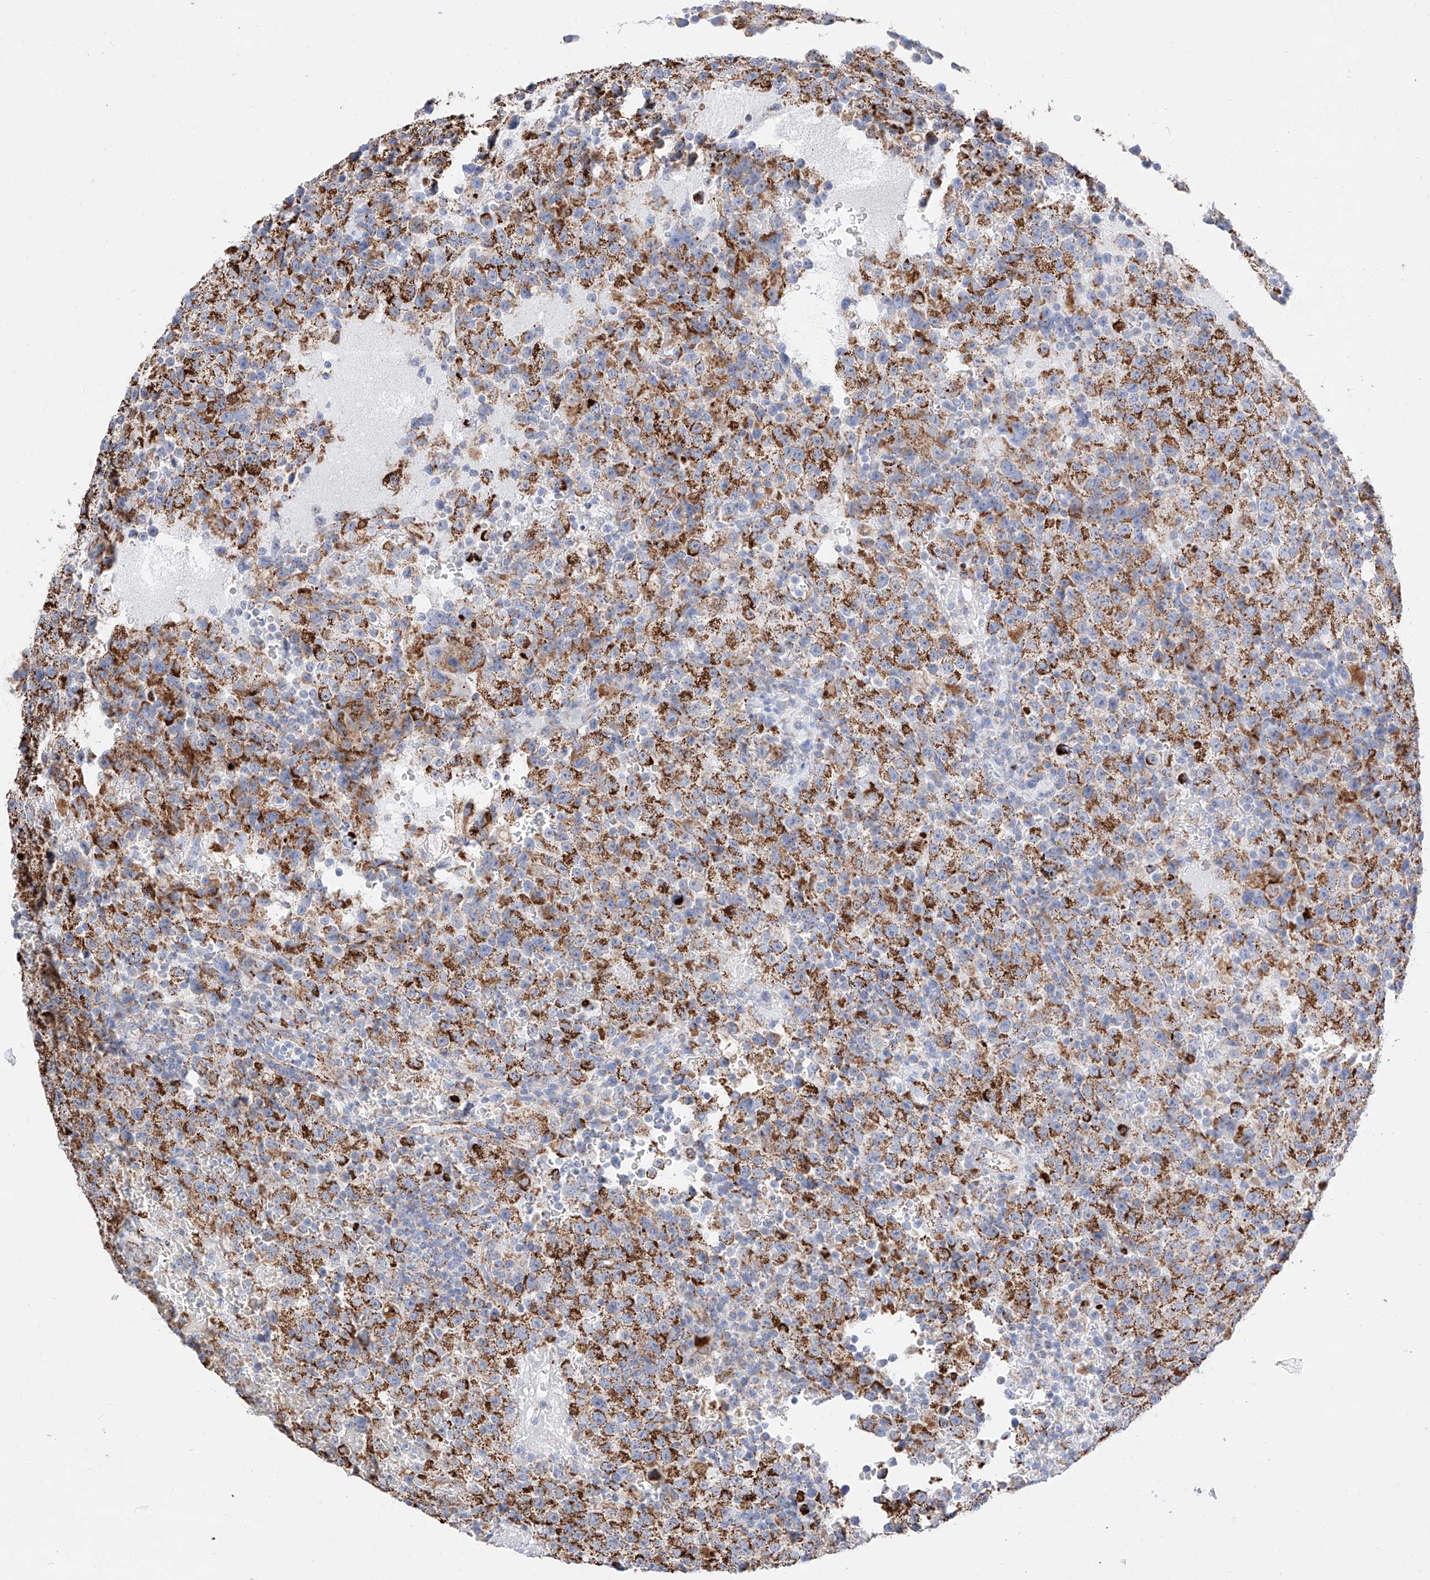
{"staining": {"intensity": "moderate", "quantity": ">75%", "location": "cytoplasmic/membranous"}, "tissue": "testis cancer", "cell_type": "Tumor cells", "image_type": "cancer", "snomed": [{"axis": "morphology", "description": "Seminoma, NOS"}, {"axis": "topography", "description": "Testis"}], "caption": "Protein analysis of testis cancer tissue exhibits moderate cytoplasmic/membranous positivity in approximately >75% of tumor cells.", "gene": "C6orf62", "patient": {"sex": "male", "age": 22}}